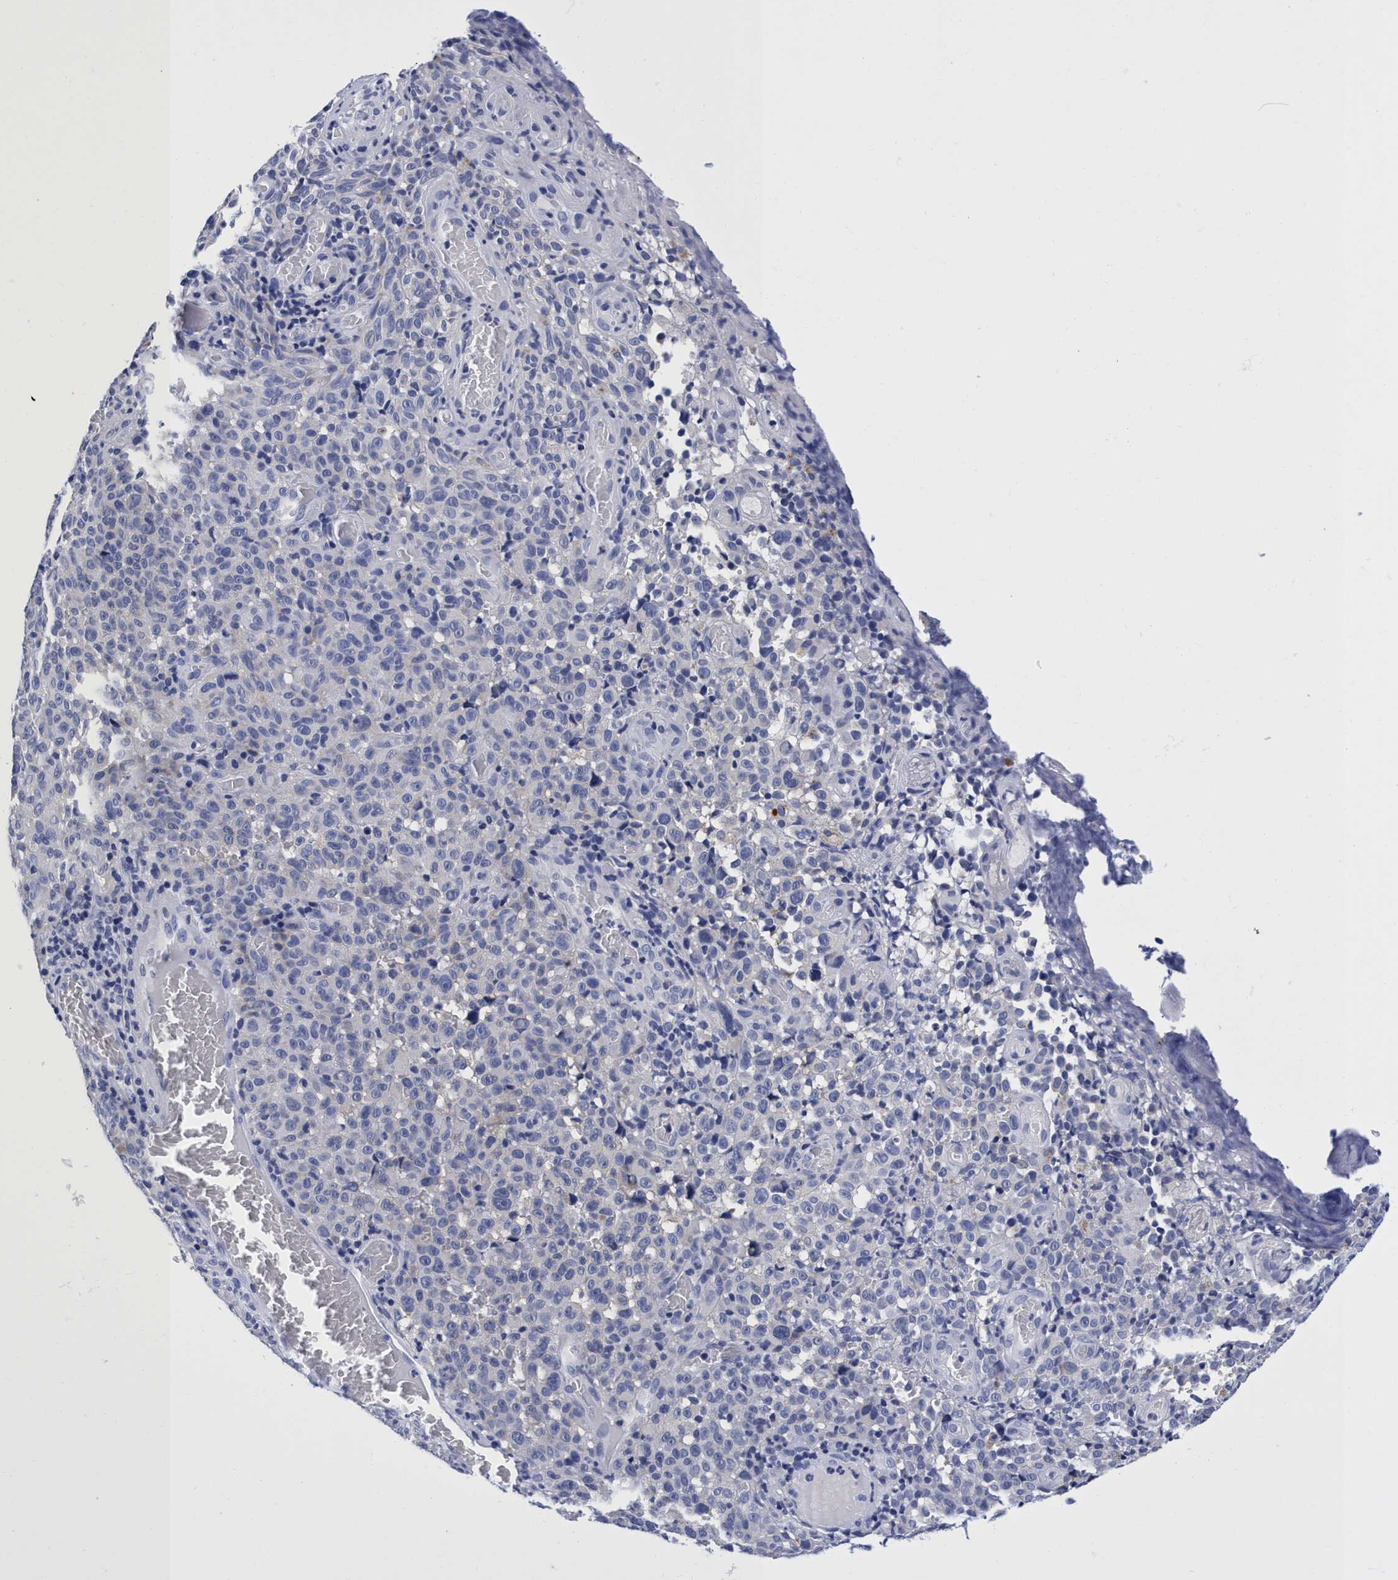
{"staining": {"intensity": "negative", "quantity": "none", "location": "none"}, "tissue": "melanoma", "cell_type": "Tumor cells", "image_type": "cancer", "snomed": [{"axis": "morphology", "description": "Malignant melanoma, NOS"}, {"axis": "topography", "description": "Skin"}], "caption": "An IHC micrograph of melanoma is shown. There is no staining in tumor cells of melanoma.", "gene": "PLPPR1", "patient": {"sex": "female", "age": 82}}